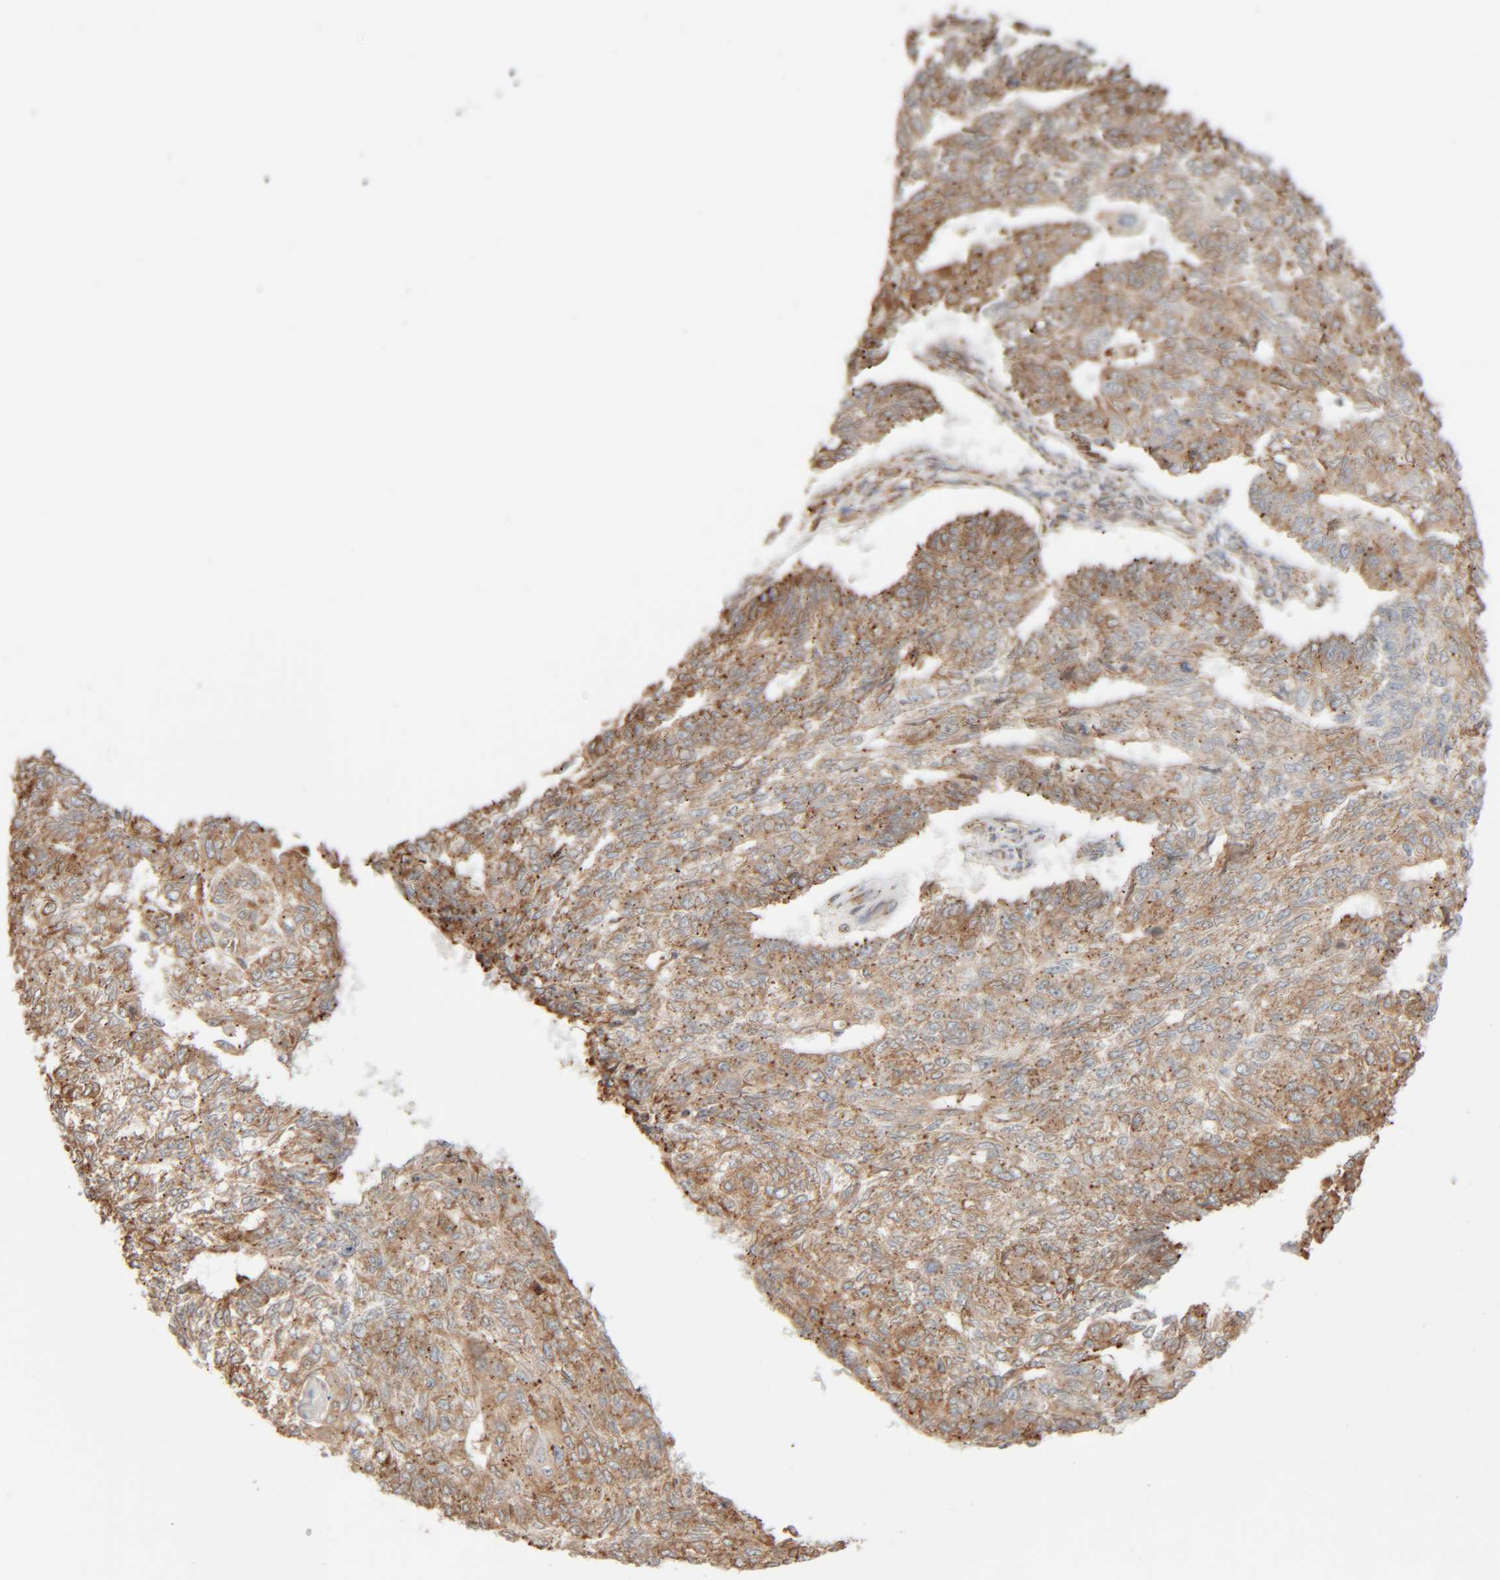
{"staining": {"intensity": "moderate", "quantity": ">75%", "location": "cytoplasmic/membranous"}, "tissue": "endometrial cancer", "cell_type": "Tumor cells", "image_type": "cancer", "snomed": [{"axis": "morphology", "description": "Adenocarcinoma, NOS"}, {"axis": "topography", "description": "Endometrium"}], "caption": "A micrograph of endometrial cancer stained for a protein reveals moderate cytoplasmic/membranous brown staining in tumor cells.", "gene": "INTS1", "patient": {"sex": "female", "age": 32}}